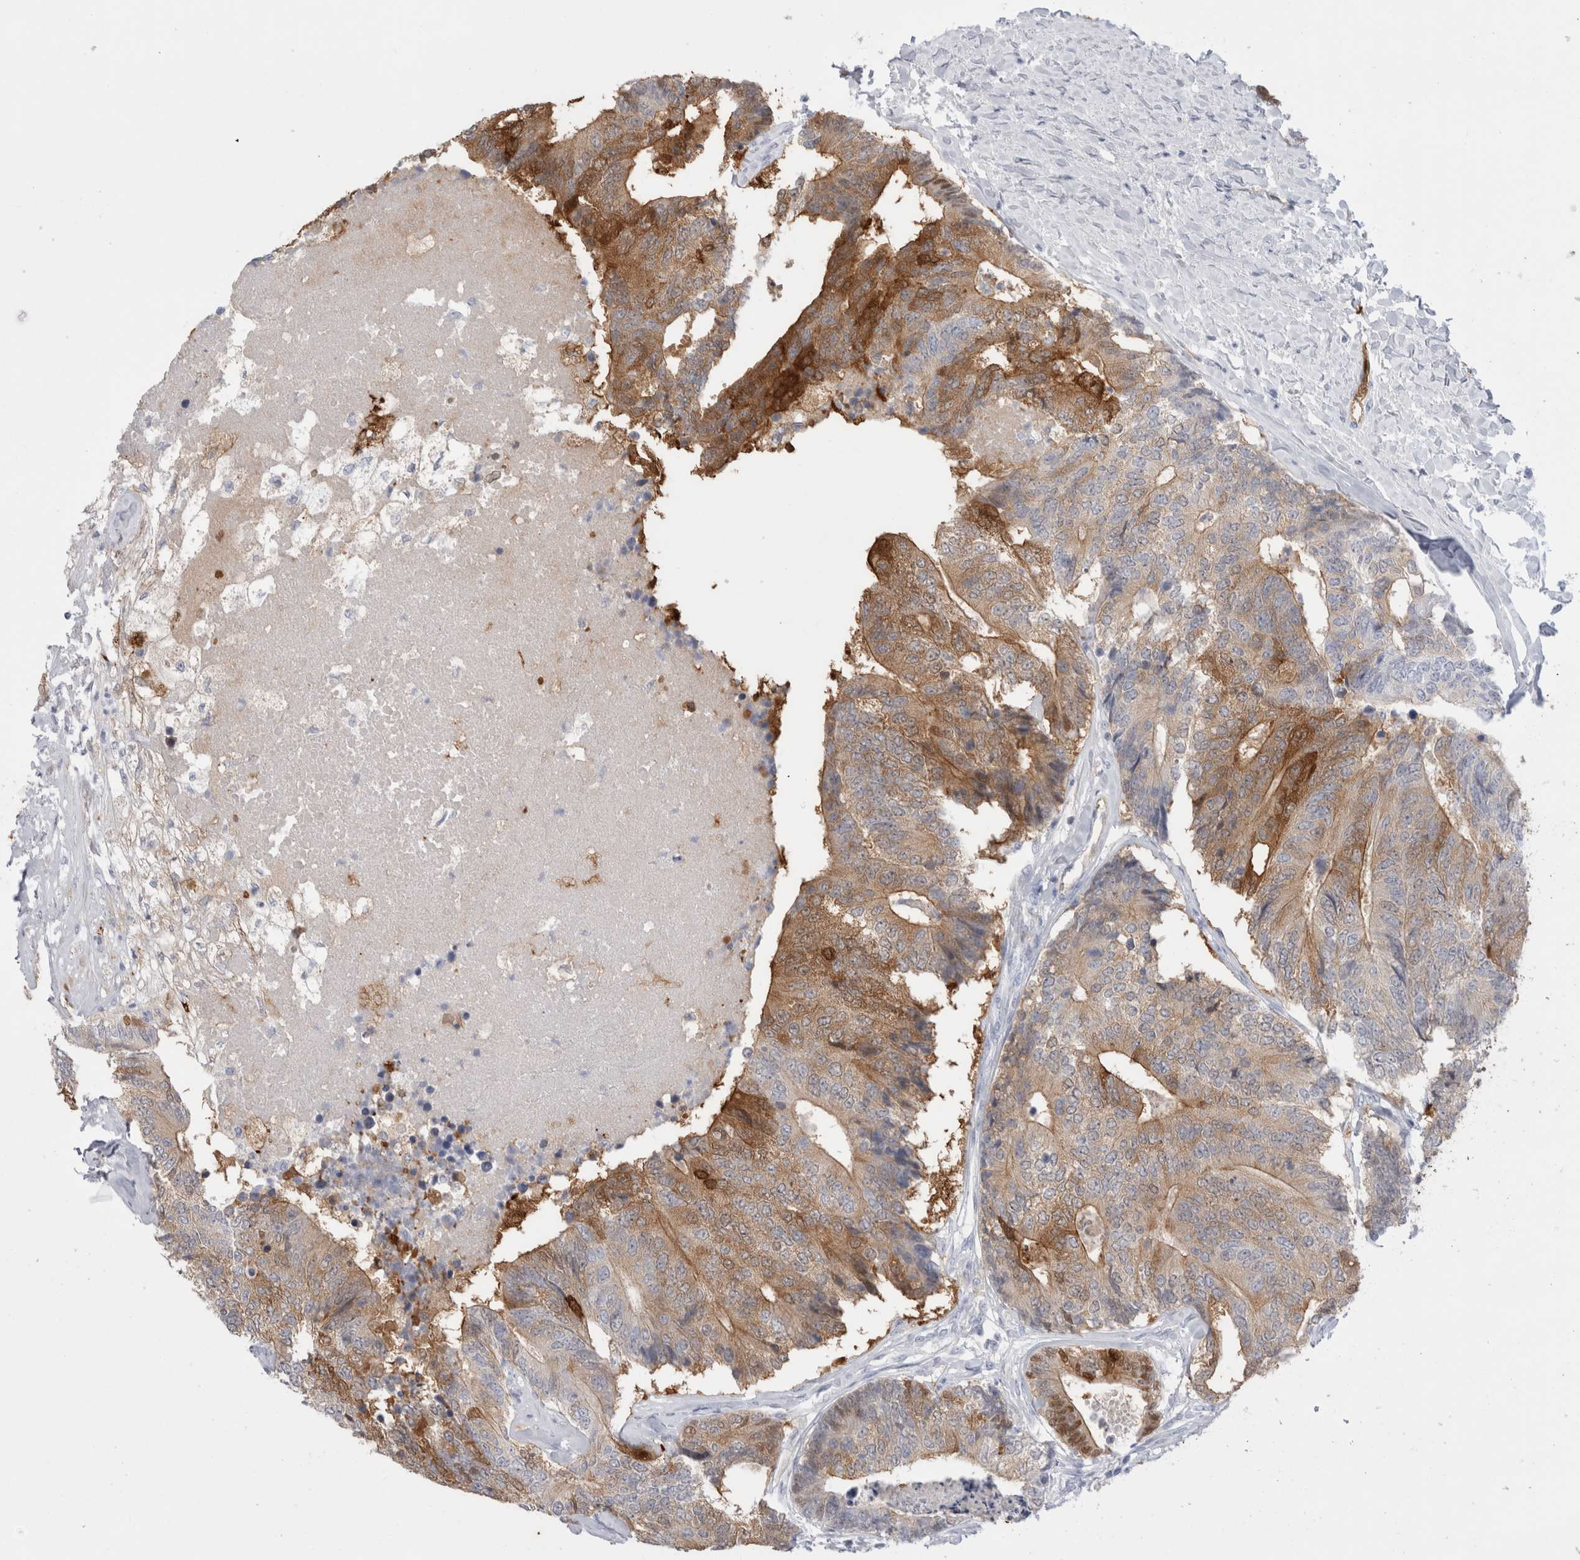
{"staining": {"intensity": "moderate", "quantity": ">75%", "location": "cytoplasmic/membranous"}, "tissue": "colorectal cancer", "cell_type": "Tumor cells", "image_type": "cancer", "snomed": [{"axis": "morphology", "description": "Adenocarcinoma, NOS"}, {"axis": "topography", "description": "Colon"}], "caption": "Tumor cells demonstrate medium levels of moderate cytoplasmic/membranous staining in about >75% of cells in colorectal cancer.", "gene": "NAPEPLD", "patient": {"sex": "female", "age": 67}}